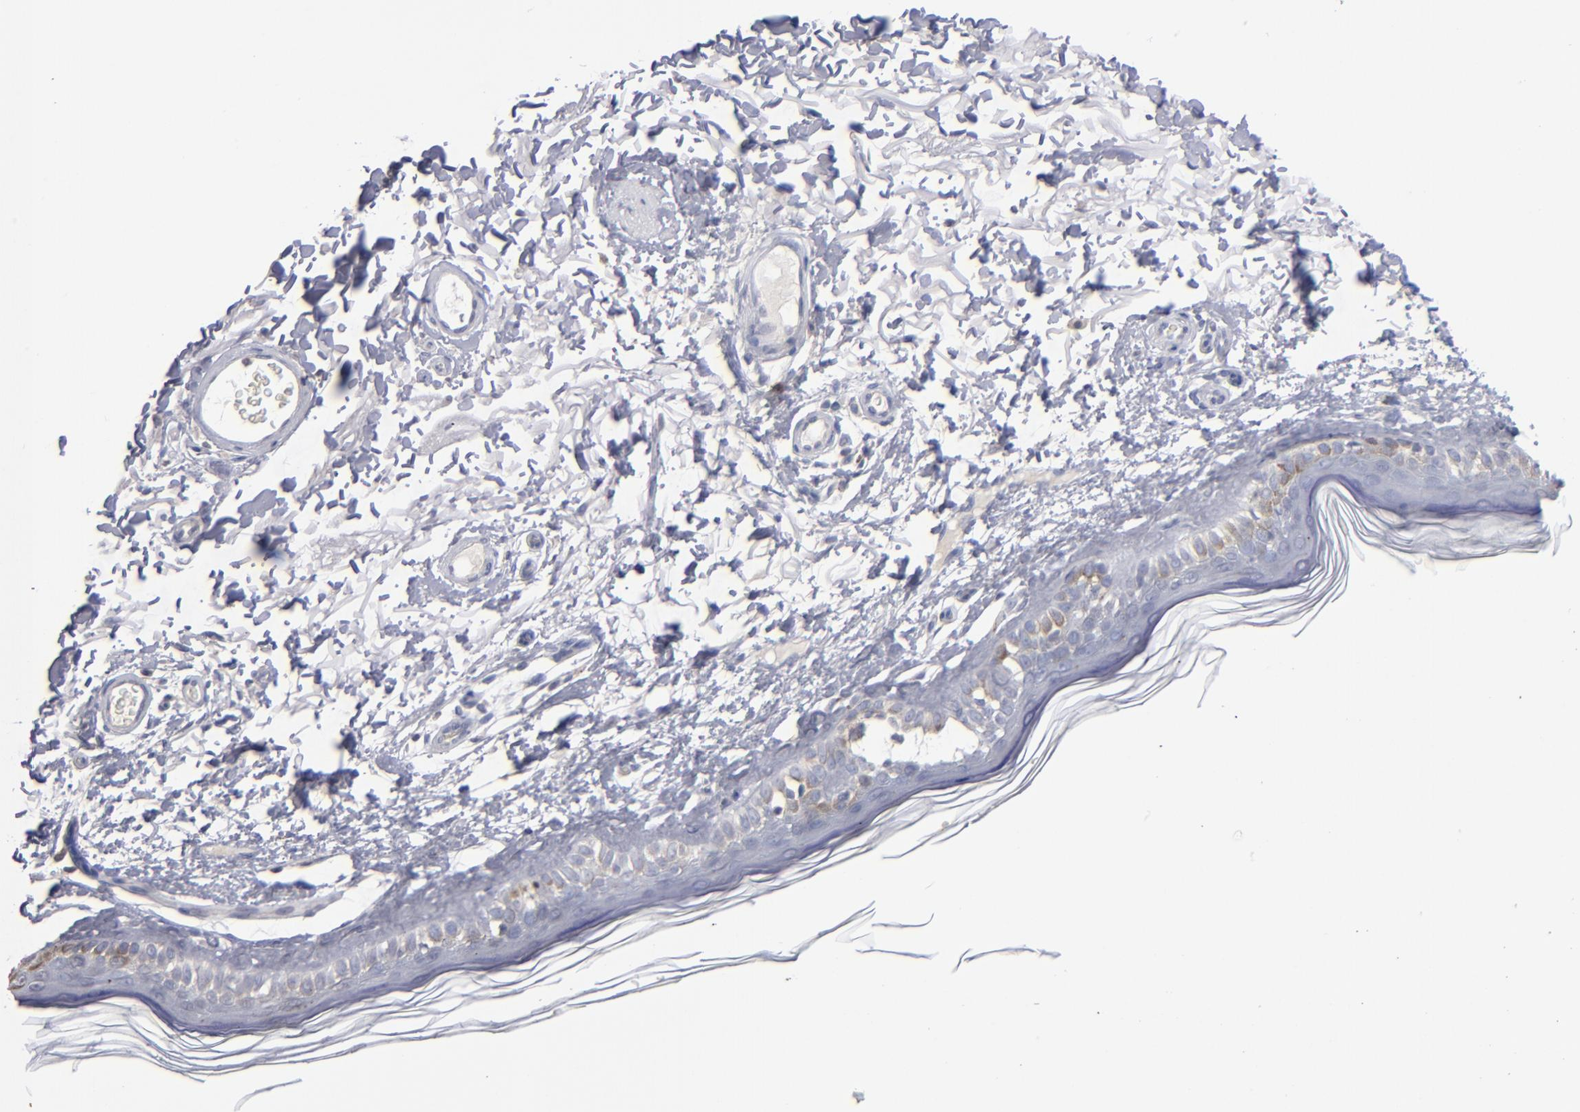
{"staining": {"intensity": "negative", "quantity": "none", "location": "none"}, "tissue": "skin", "cell_type": "Fibroblasts", "image_type": "normal", "snomed": [{"axis": "morphology", "description": "Normal tissue, NOS"}, {"axis": "topography", "description": "Skin"}], "caption": "A photomicrograph of skin stained for a protein demonstrates no brown staining in fibroblasts.", "gene": "RPH3A", "patient": {"sex": "male", "age": 63}}